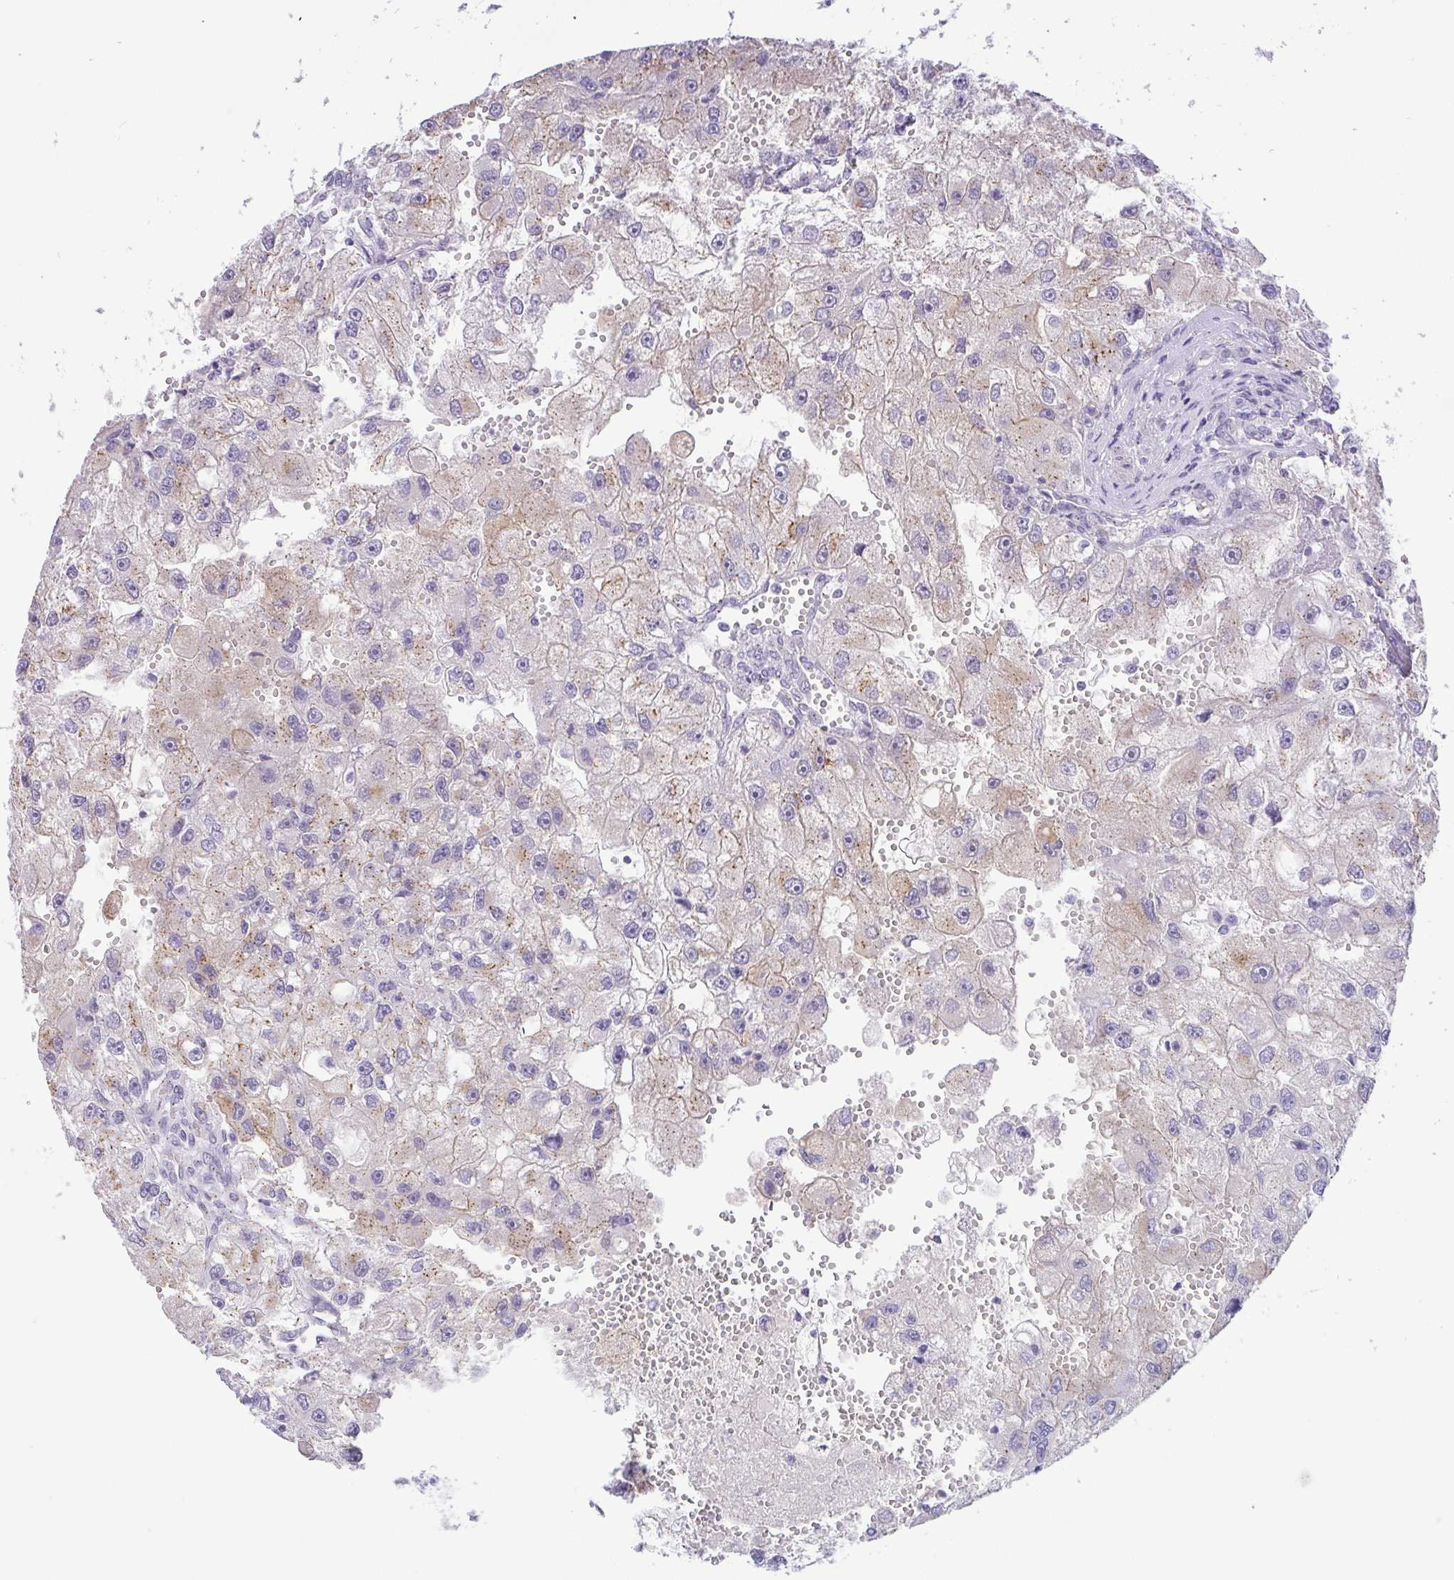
{"staining": {"intensity": "weak", "quantity": "25%-75%", "location": "cytoplasmic/membranous"}, "tissue": "renal cancer", "cell_type": "Tumor cells", "image_type": "cancer", "snomed": [{"axis": "morphology", "description": "Adenocarcinoma, NOS"}, {"axis": "topography", "description": "Kidney"}], "caption": "A low amount of weak cytoplasmic/membranous expression is appreciated in about 25%-75% of tumor cells in renal adenocarcinoma tissue.", "gene": "FAM177A1", "patient": {"sex": "male", "age": 63}}